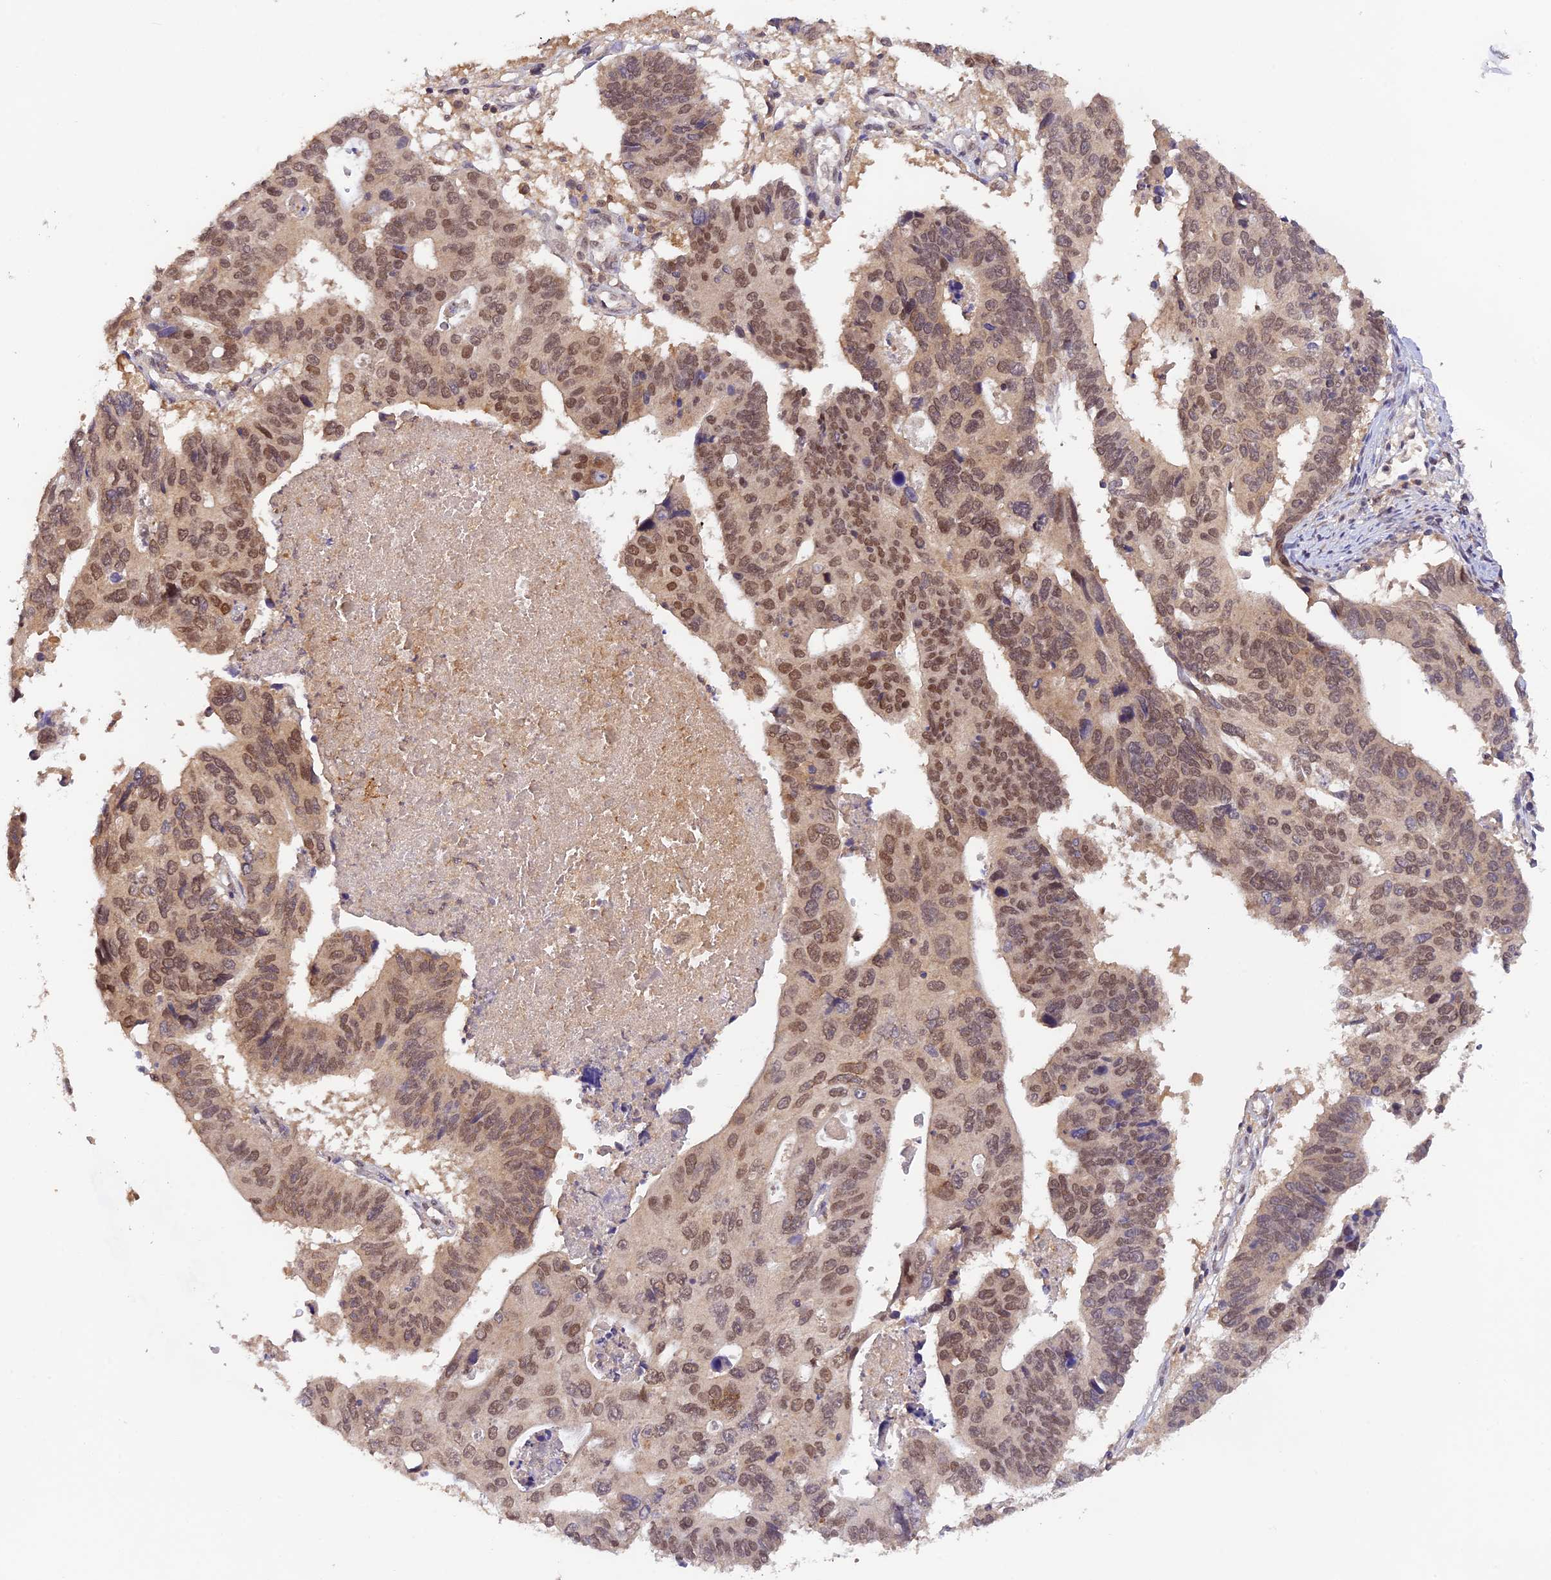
{"staining": {"intensity": "moderate", "quantity": "25%-75%", "location": "nuclear"}, "tissue": "stomach cancer", "cell_type": "Tumor cells", "image_type": "cancer", "snomed": [{"axis": "morphology", "description": "Adenocarcinoma, NOS"}, {"axis": "topography", "description": "Stomach"}], "caption": "The micrograph demonstrates staining of stomach cancer, revealing moderate nuclear protein staining (brown color) within tumor cells. (Brightfield microscopy of DAB IHC at high magnification).", "gene": "ZNF436", "patient": {"sex": "male", "age": 59}}